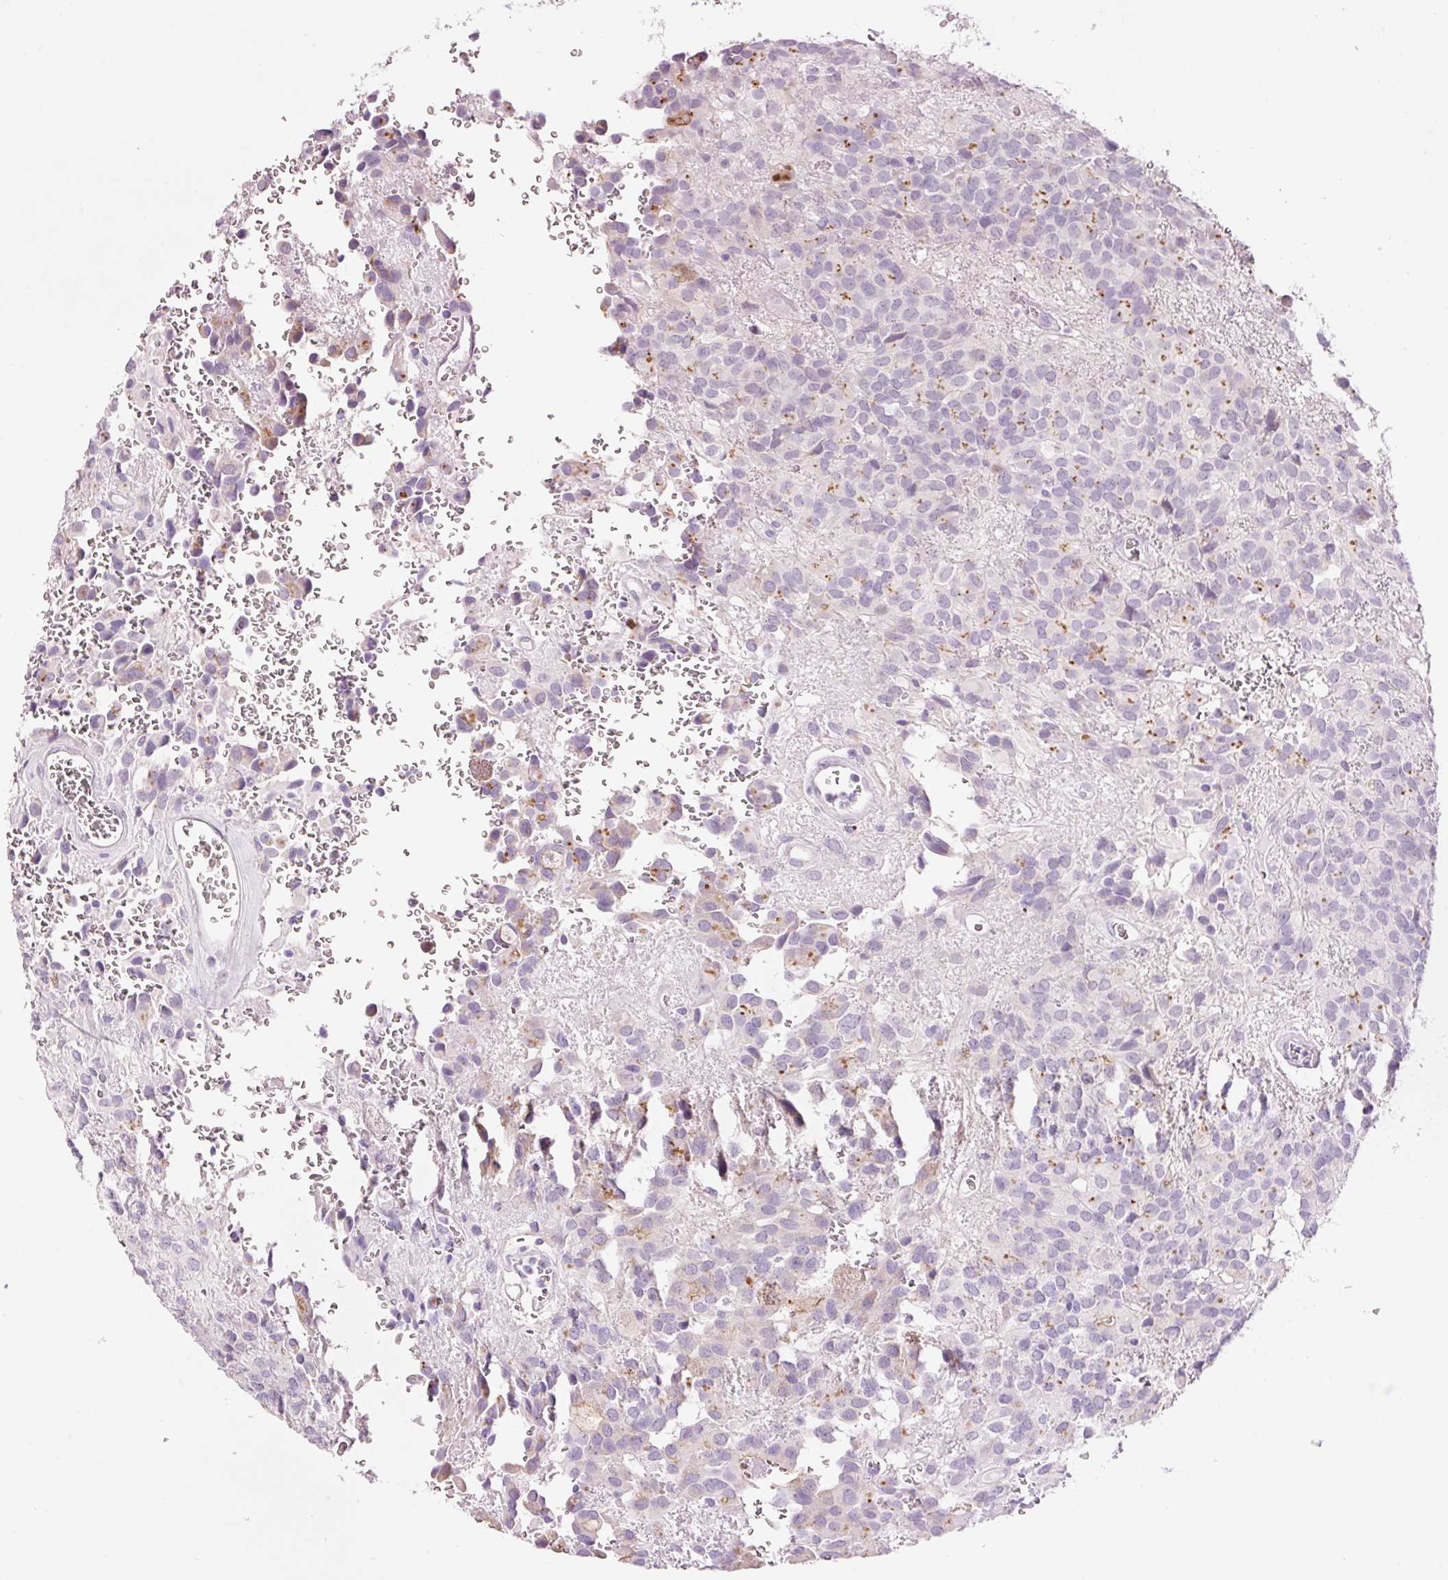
{"staining": {"intensity": "moderate", "quantity": "<25%", "location": "cytoplasmic/membranous"}, "tissue": "glioma", "cell_type": "Tumor cells", "image_type": "cancer", "snomed": [{"axis": "morphology", "description": "Glioma, malignant, Low grade"}, {"axis": "topography", "description": "Brain"}], "caption": "An immunohistochemistry (IHC) histopathology image of tumor tissue is shown. Protein staining in brown labels moderate cytoplasmic/membranous positivity in glioma within tumor cells. (IHC, brightfield microscopy, high magnification).", "gene": "DHRS11", "patient": {"sex": "male", "age": 56}}